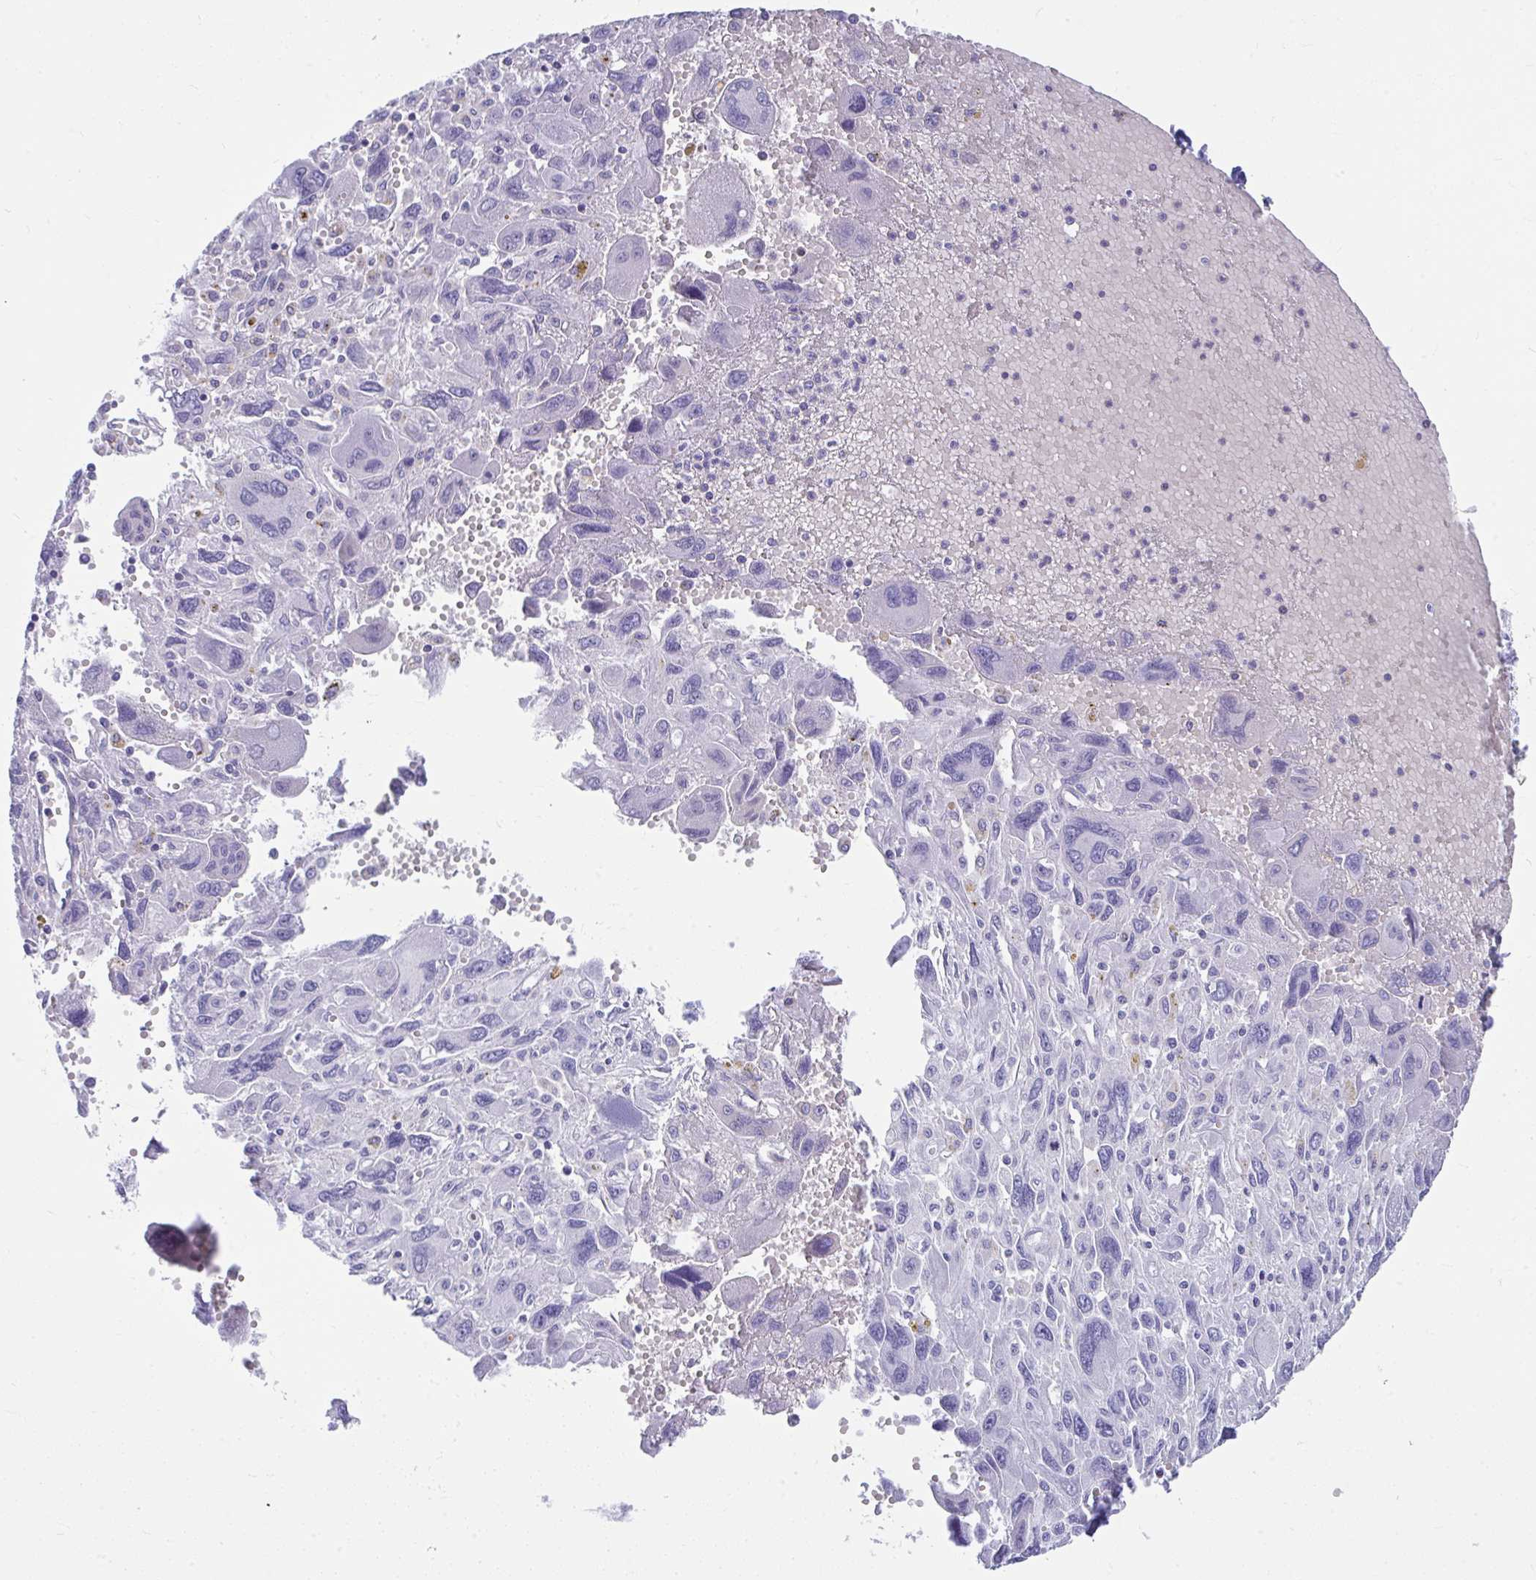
{"staining": {"intensity": "negative", "quantity": "none", "location": "none"}, "tissue": "pancreatic cancer", "cell_type": "Tumor cells", "image_type": "cancer", "snomed": [{"axis": "morphology", "description": "Adenocarcinoma, NOS"}, {"axis": "topography", "description": "Pancreas"}], "caption": "The photomicrograph exhibits no staining of tumor cells in pancreatic cancer.", "gene": "ISL1", "patient": {"sex": "female", "age": 47}}